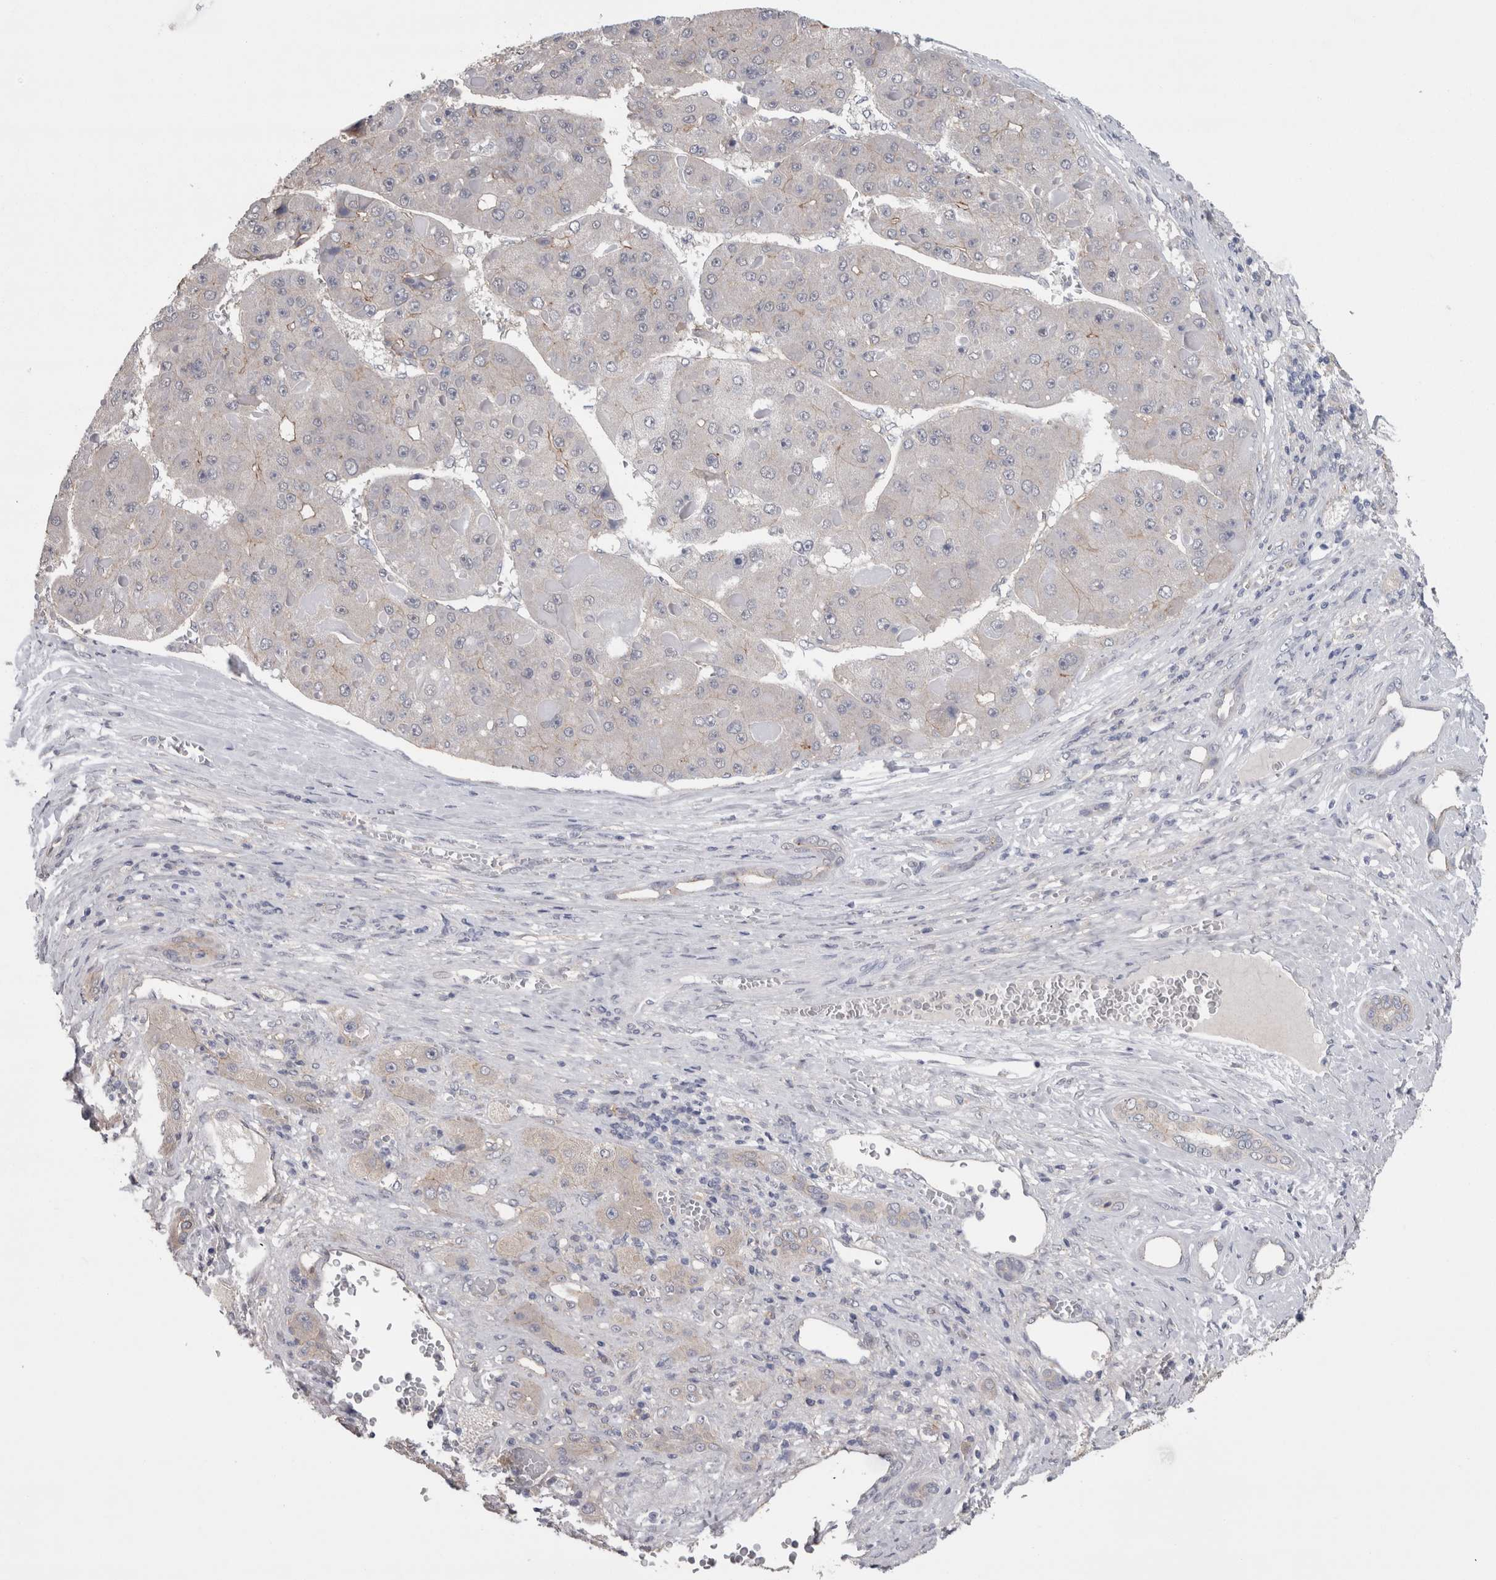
{"staining": {"intensity": "moderate", "quantity": "<25%", "location": "cytoplasmic/membranous"}, "tissue": "liver cancer", "cell_type": "Tumor cells", "image_type": "cancer", "snomed": [{"axis": "morphology", "description": "Carcinoma, Hepatocellular, NOS"}, {"axis": "topography", "description": "Liver"}], "caption": "Liver cancer stained with a brown dye shows moderate cytoplasmic/membranous positive expression in approximately <25% of tumor cells.", "gene": "NECTIN2", "patient": {"sex": "female", "age": 73}}